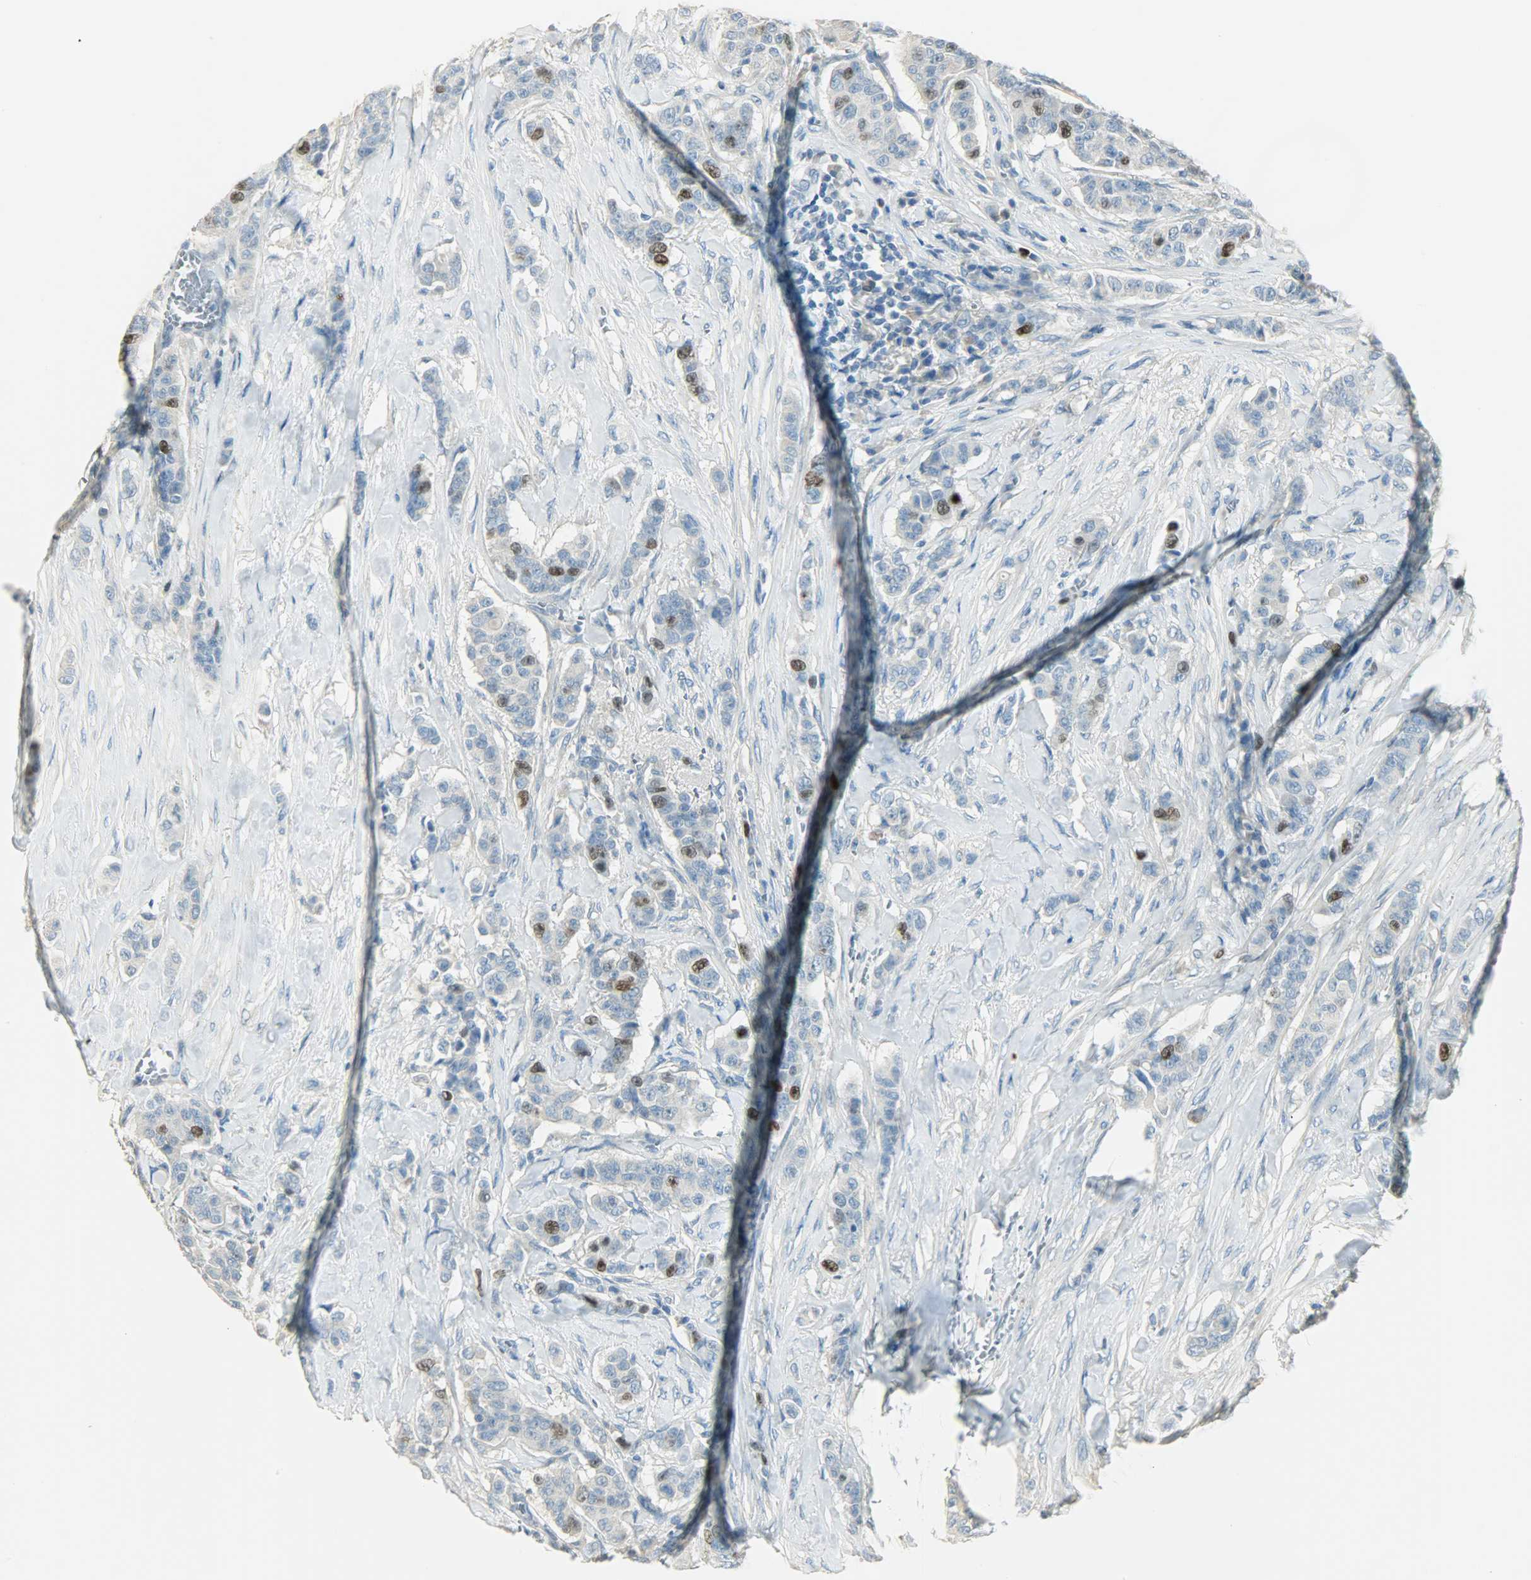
{"staining": {"intensity": "strong", "quantity": "<25%", "location": "nuclear"}, "tissue": "breast cancer", "cell_type": "Tumor cells", "image_type": "cancer", "snomed": [{"axis": "morphology", "description": "Duct carcinoma"}, {"axis": "topography", "description": "Breast"}], "caption": "Immunohistochemical staining of human breast cancer (infiltrating ductal carcinoma) displays strong nuclear protein expression in approximately <25% of tumor cells. (IHC, brightfield microscopy, high magnification).", "gene": "TPX2", "patient": {"sex": "female", "age": 40}}